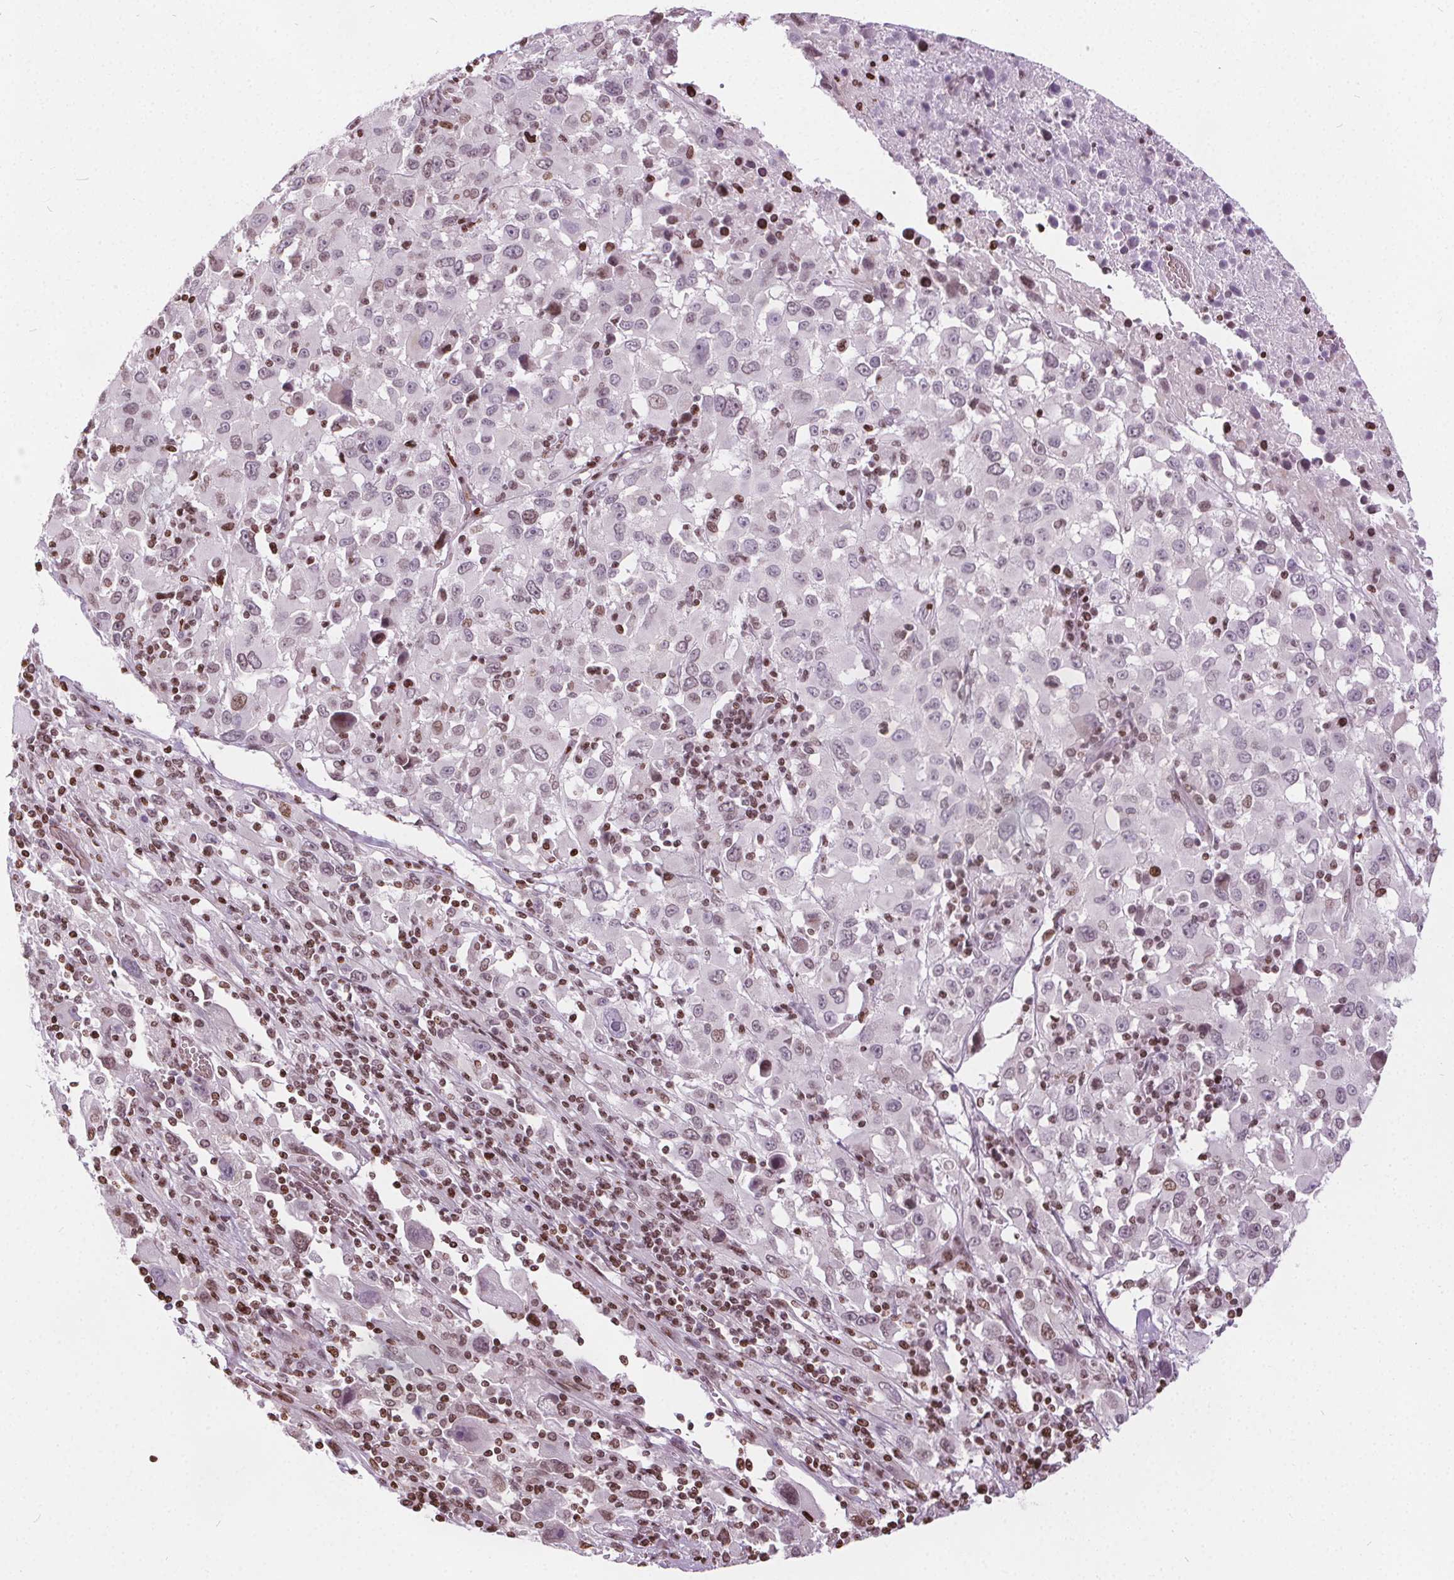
{"staining": {"intensity": "negative", "quantity": "none", "location": "none"}, "tissue": "melanoma", "cell_type": "Tumor cells", "image_type": "cancer", "snomed": [{"axis": "morphology", "description": "Malignant melanoma, Metastatic site"}, {"axis": "topography", "description": "Soft tissue"}], "caption": "Malignant melanoma (metastatic site) was stained to show a protein in brown. There is no significant expression in tumor cells.", "gene": "ISLR2", "patient": {"sex": "male", "age": 50}}